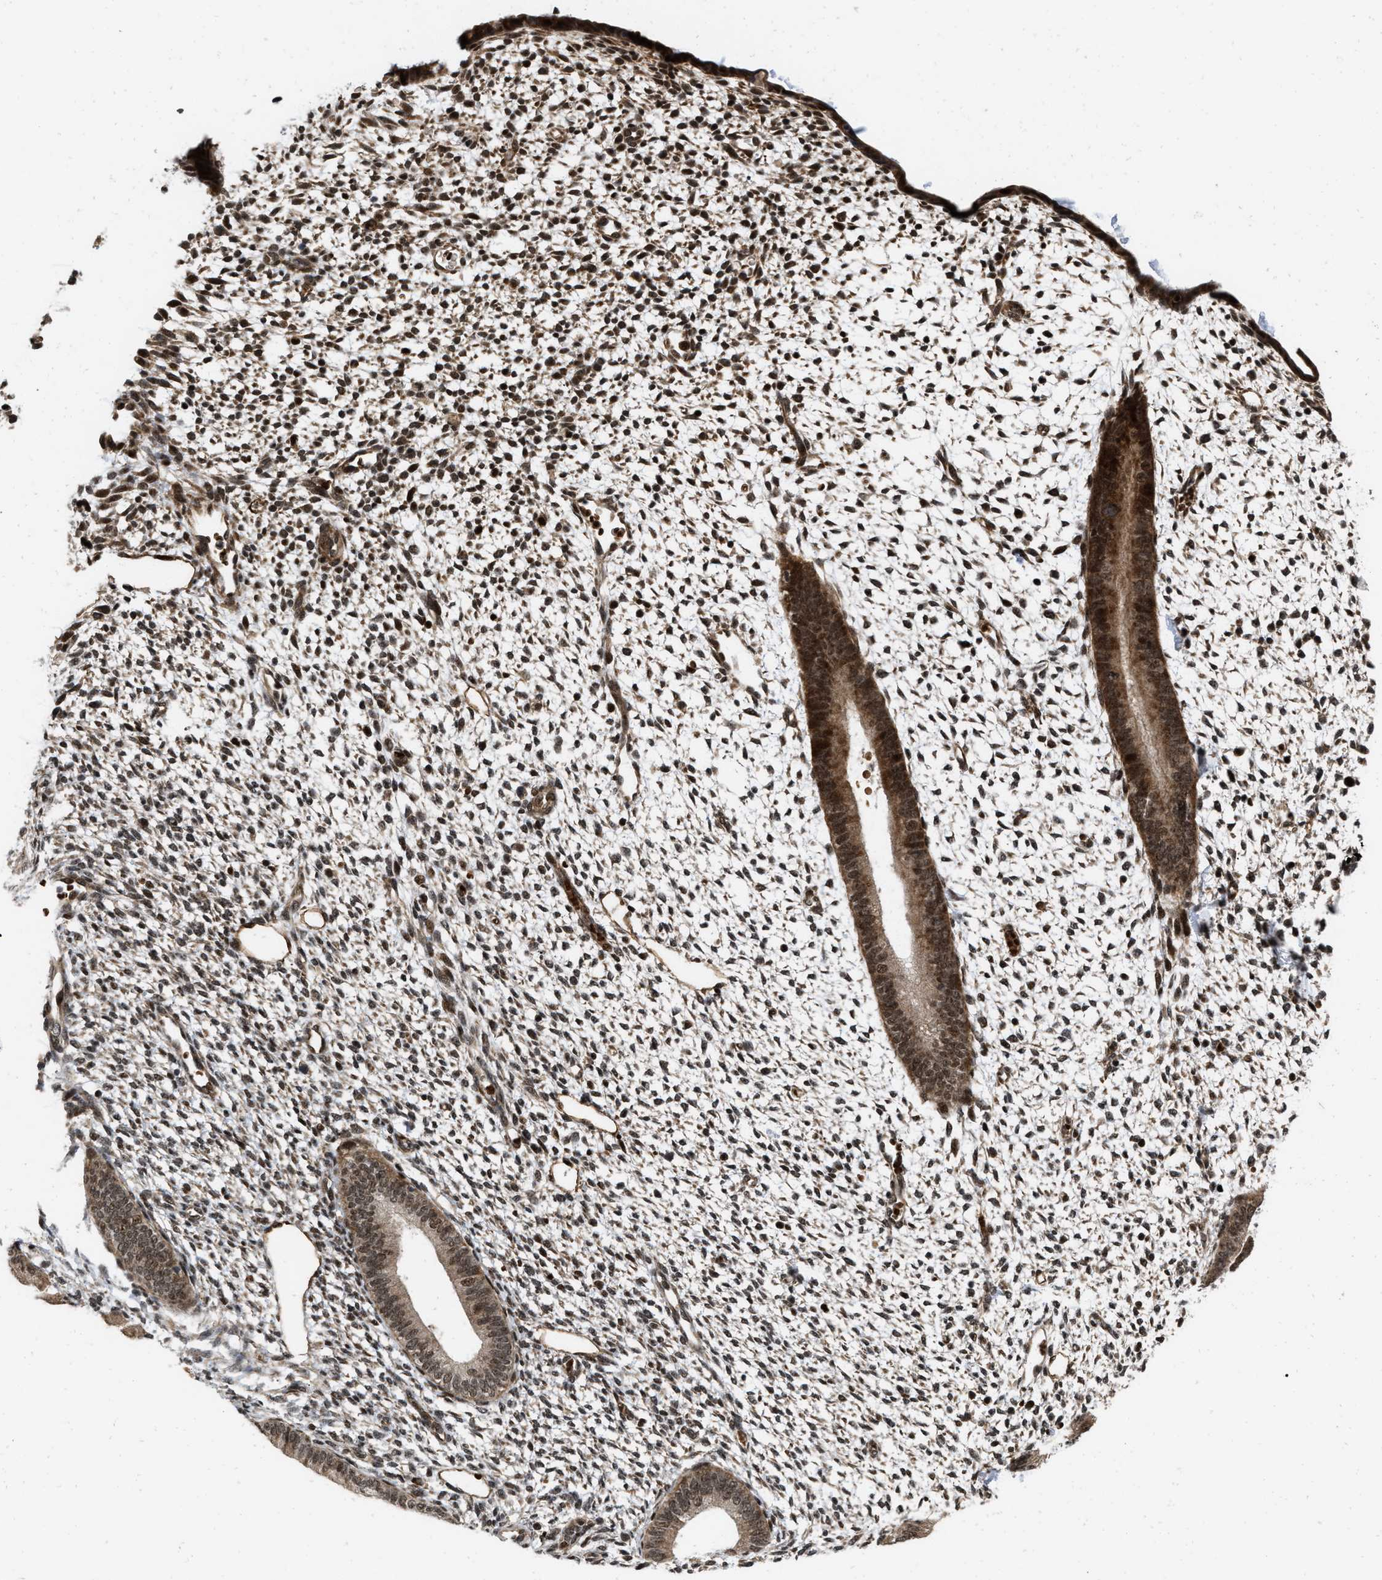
{"staining": {"intensity": "strong", "quantity": "25%-75%", "location": "nuclear"}, "tissue": "endometrium", "cell_type": "Cells in endometrial stroma", "image_type": "normal", "snomed": [{"axis": "morphology", "description": "Normal tissue, NOS"}, {"axis": "topography", "description": "Endometrium"}], "caption": "Immunohistochemical staining of benign human endometrium displays 25%-75% levels of strong nuclear protein positivity in about 25%-75% of cells in endometrial stroma.", "gene": "ANKRD11", "patient": {"sex": "female", "age": 46}}